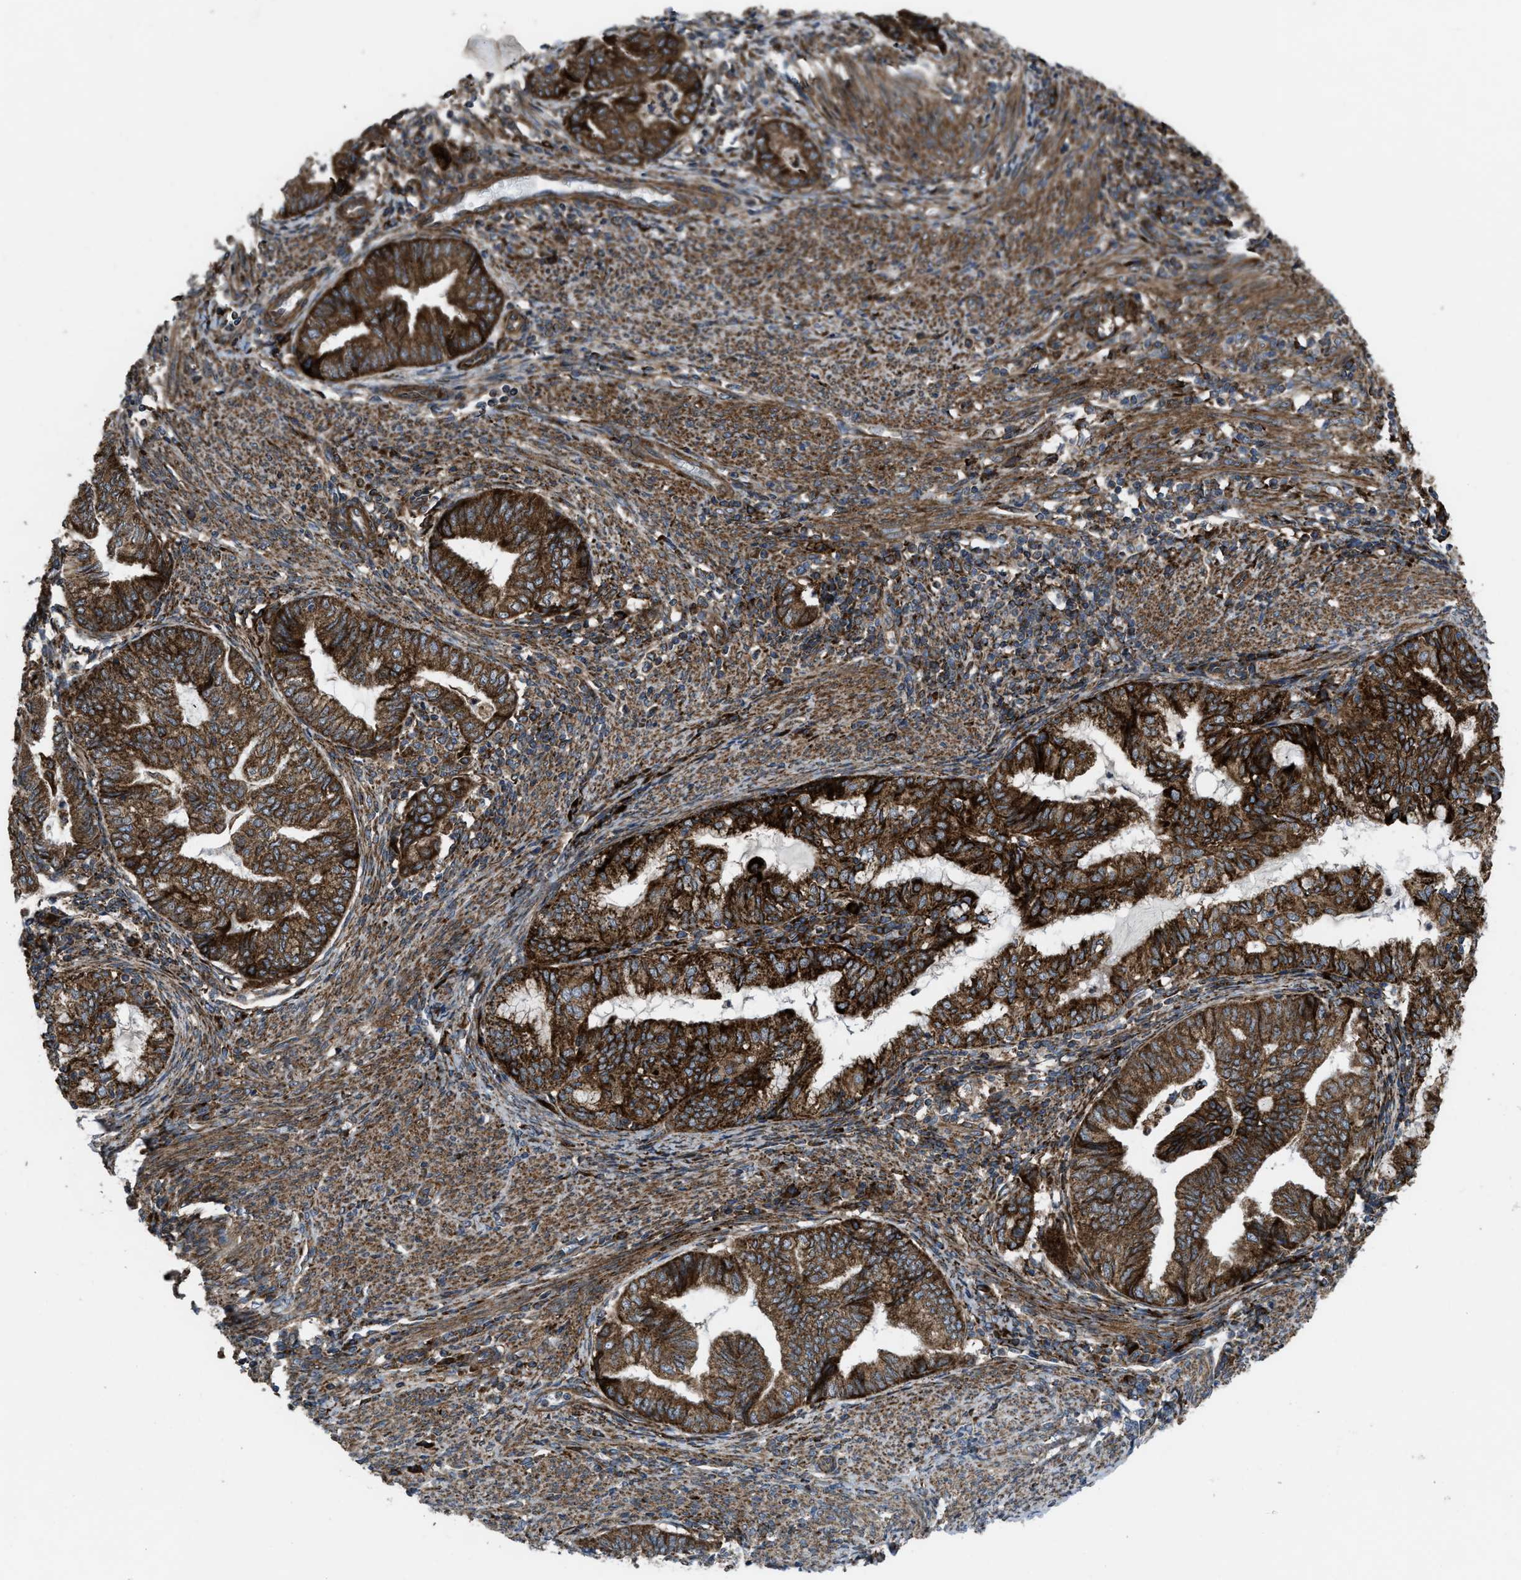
{"staining": {"intensity": "strong", "quantity": ">75%", "location": "cytoplasmic/membranous"}, "tissue": "endometrial cancer", "cell_type": "Tumor cells", "image_type": "cancer", "snomed": [{"axis": "morphology", "description": "Adenocarcinoma, NOS"}, {"axis": "topography", "description": "Endometrium"}], "caption": "Strong cytoplasmic/membranous positivity is seen in approximately >75% of tumor cells in endometrial cancer (adenocarcinoma). (DAB (3,3'-diaminobenzidine) IHC with brightfield microscopy, high magnification).", "gene": "PER3", "patient": {"sex": "female", "age": 79}}